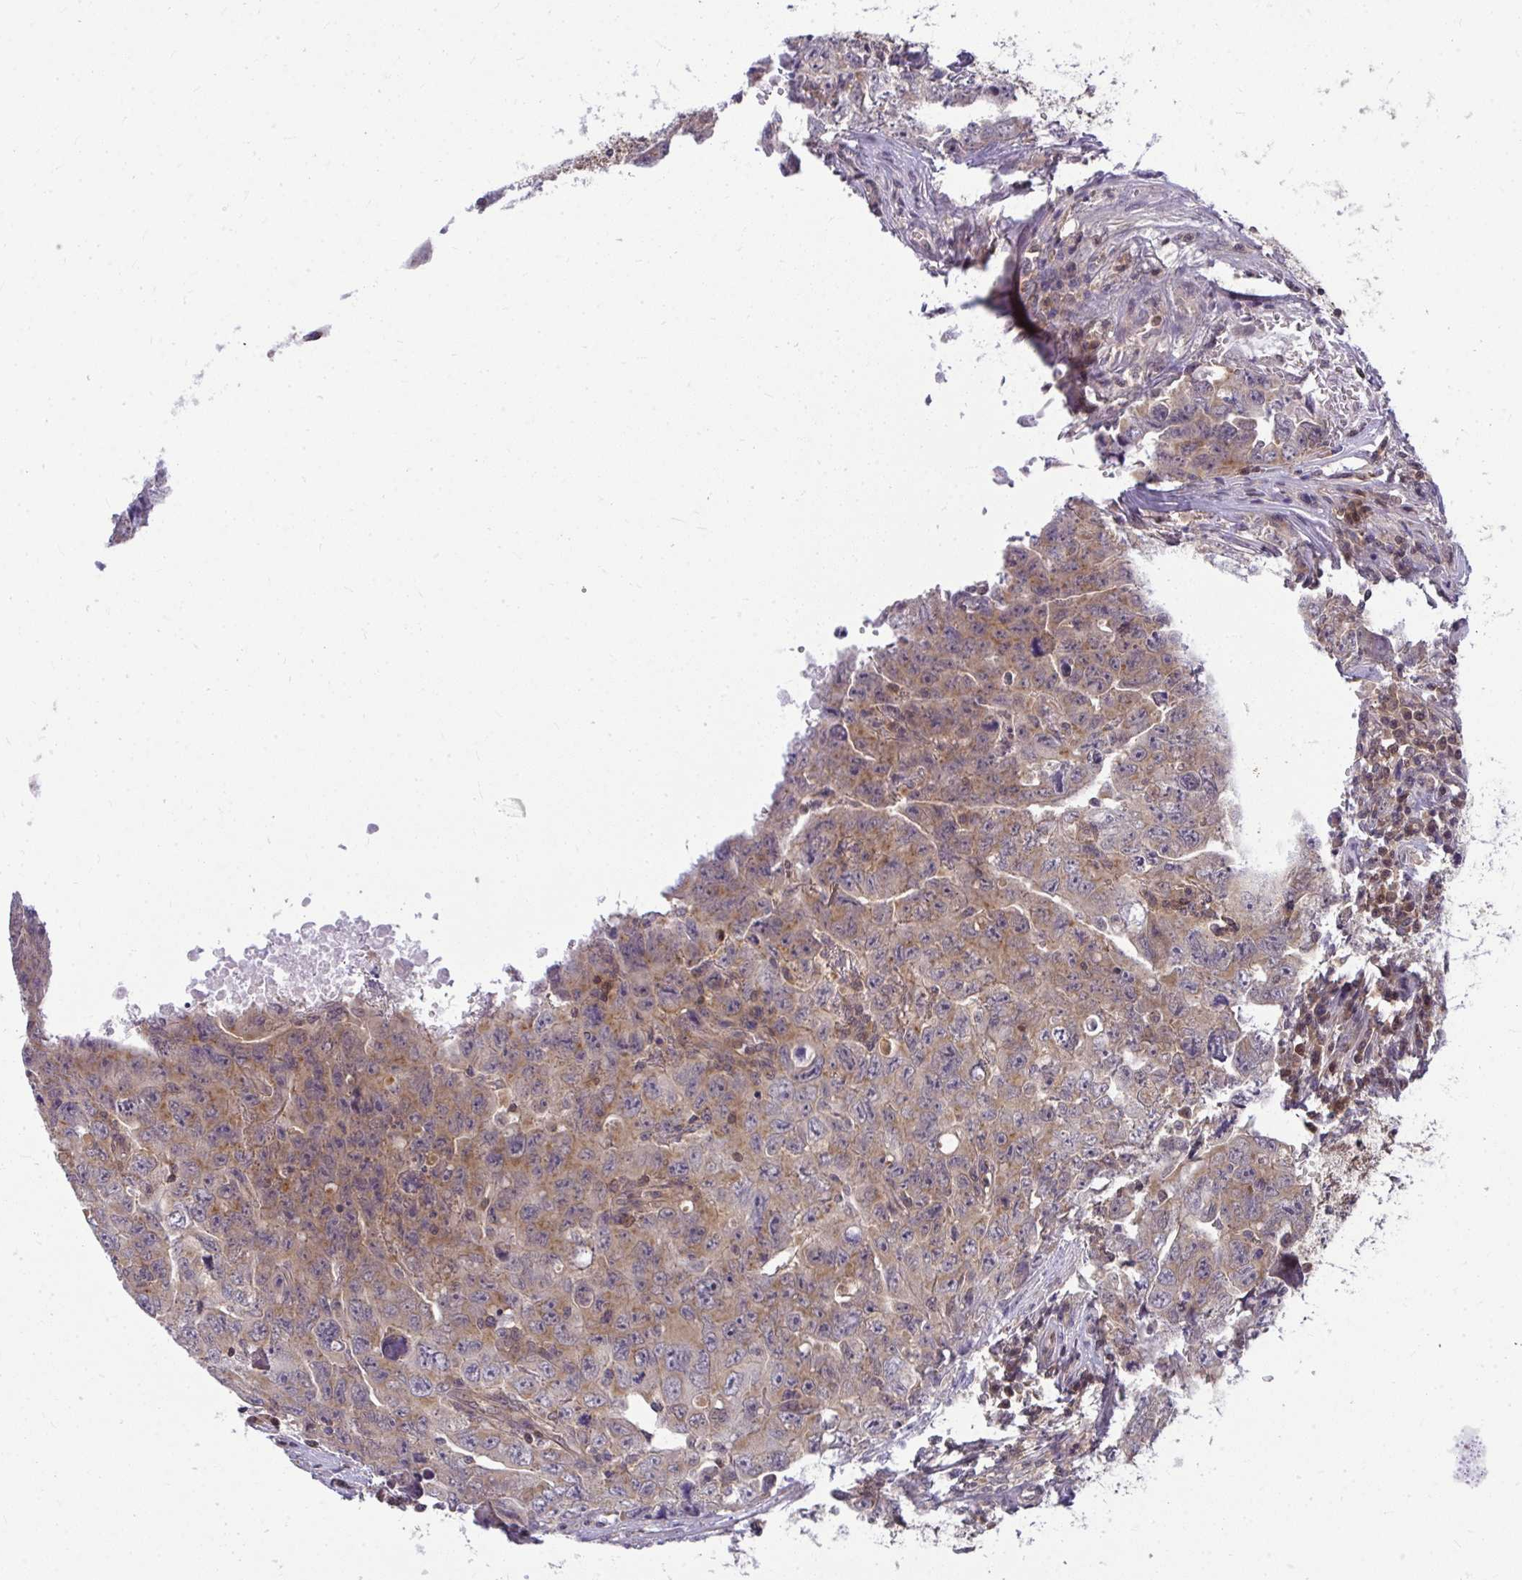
{"staining": {"intensity": "moderate", "quantity": ">75%", "location": "cytoplasmic/membranous"}, "tissue": "testis cancer", "cell_type": "Tumor cells", "image_type": "cancer", "snomed": [{"axis": "morphology", "description": "Carcinoma, Embryonal, NOS"}, {"axis": "topography", "description": "Testis"}], "caption": "Moderate cytoplasmic/membranous positivity for a protein is appreciated in approximately >75% of tumor cells of testis cancer (embryonal carcinoma) using immunohistochemistry (IHC).", "gene": "HDHD2", "patient": {"sex": "male", "age": 24}}